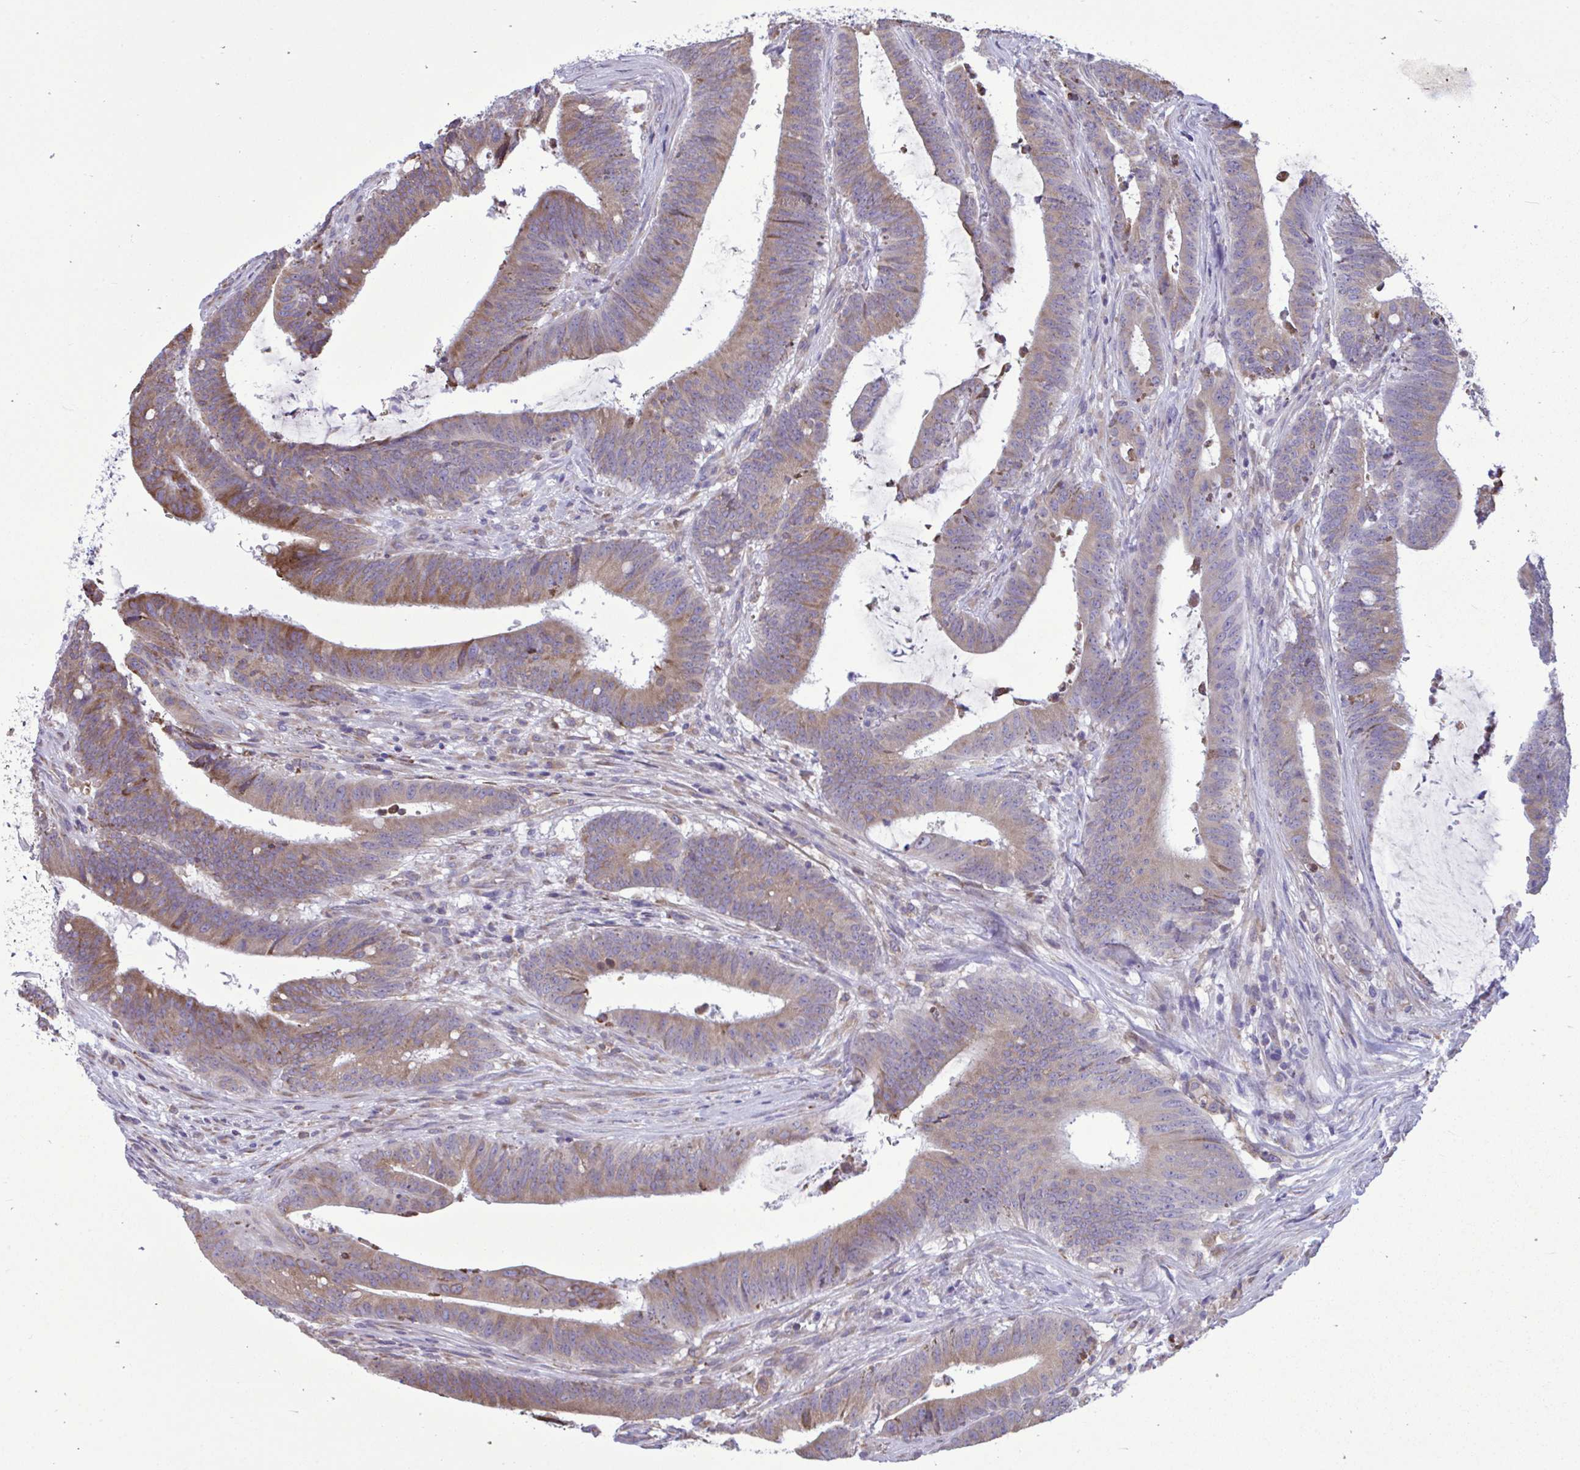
{"staining": {"intensity": "moderate", "quantity": "25%-75%", "location": "cytoplasmic/membranous"}, "tissue": "colorectal cancer", "cell_type": "Tumor cells", "image_type": "cancer", "snomed": [{"axis": "morphology", "description": "Adenocarcinoma, NOS"}, {"axis": "topography", "description": "Colon"}], "caption": "High-magnification brightfield microscopy of adenocarcinoma (colorectal) stained with DAB (brown) and counterstained with hematoxylin (blue). tumor cells exhibit moderate cytoplasmic/membranous expression is present in about25%-75% of cells.", "gene": "PIGK", "patient": {"sex": "female", "age": 43}}